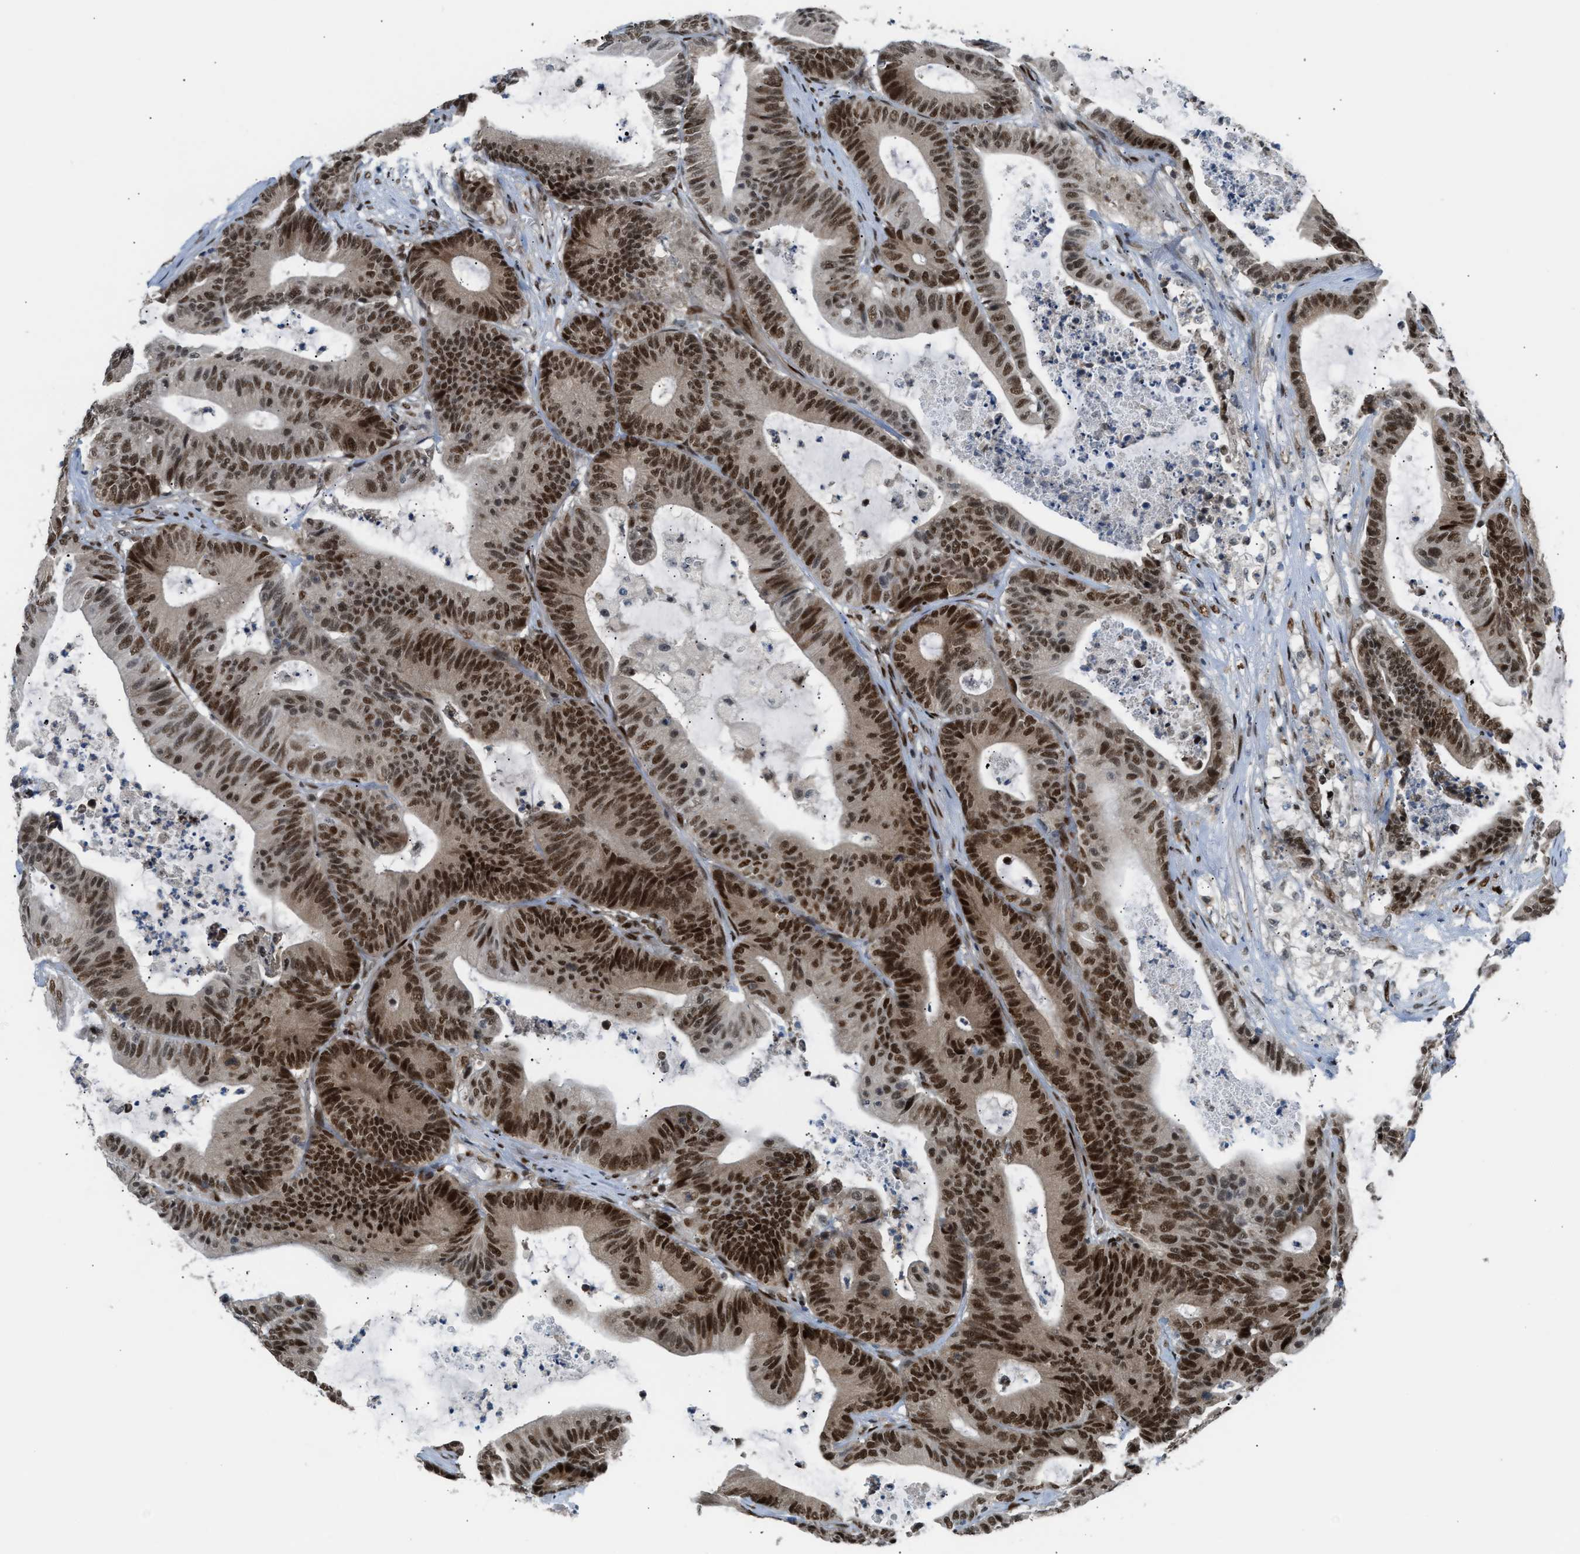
{"staining": {"intensity": "strong", "quantity": ">75%", "location": "nuclear"}, "tissue": "colorectal cancer", "cell_type": "Tumor cells", "image_type": "cancer", "snomed": [{"axis": "morphology", "description": "Adenocarcinoma, NOS"}, {"axis": "topography", "description": "Colon"}], "caption": "Colorectal cancer stained with DAB immunohistochemistry displays high levels of strong nuclear positivity in about >75% of tumor cells.", "gene": "SSBP2", "patient": {"sex": "female", "age": 84}}